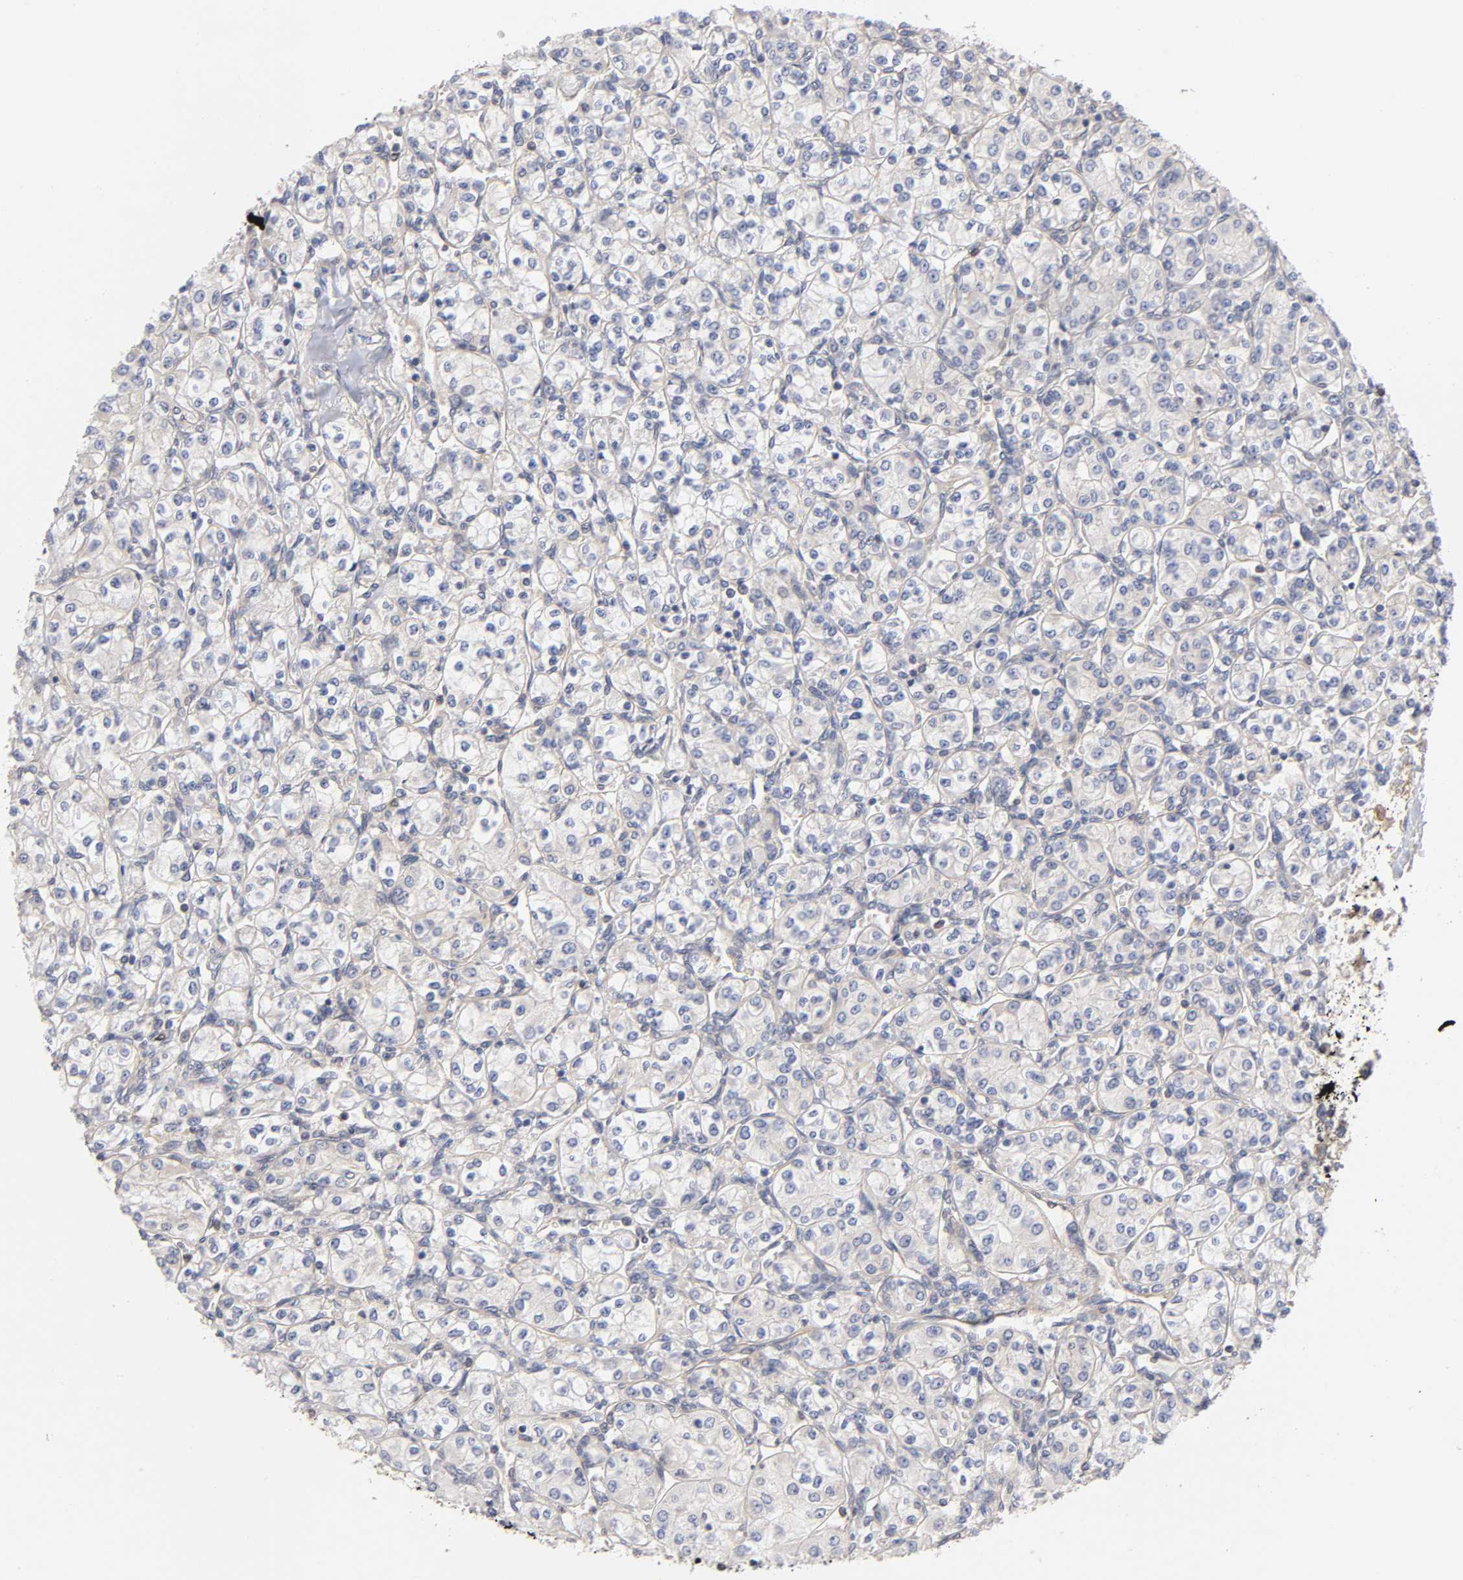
{"staining": {"intensity": "negative", "quantity": "none", "location": "none"}, "tissue": "renal cancer", "cell_type": "Tumor cells", "image_type": "cancer", "snomed": [{"axis": "morphology", "description": "Adenocarcinoma, NOS"}, {"axis": "topography", "description": "Kidney"}], "caption": "DAB immunohistochemical staining of adenocarcinoma (renal) displays no significant staining in tumor cells. Nuclei are stained in blue.", "gene": "STRN3", "patient": {"sex": "male", "age": 77}}